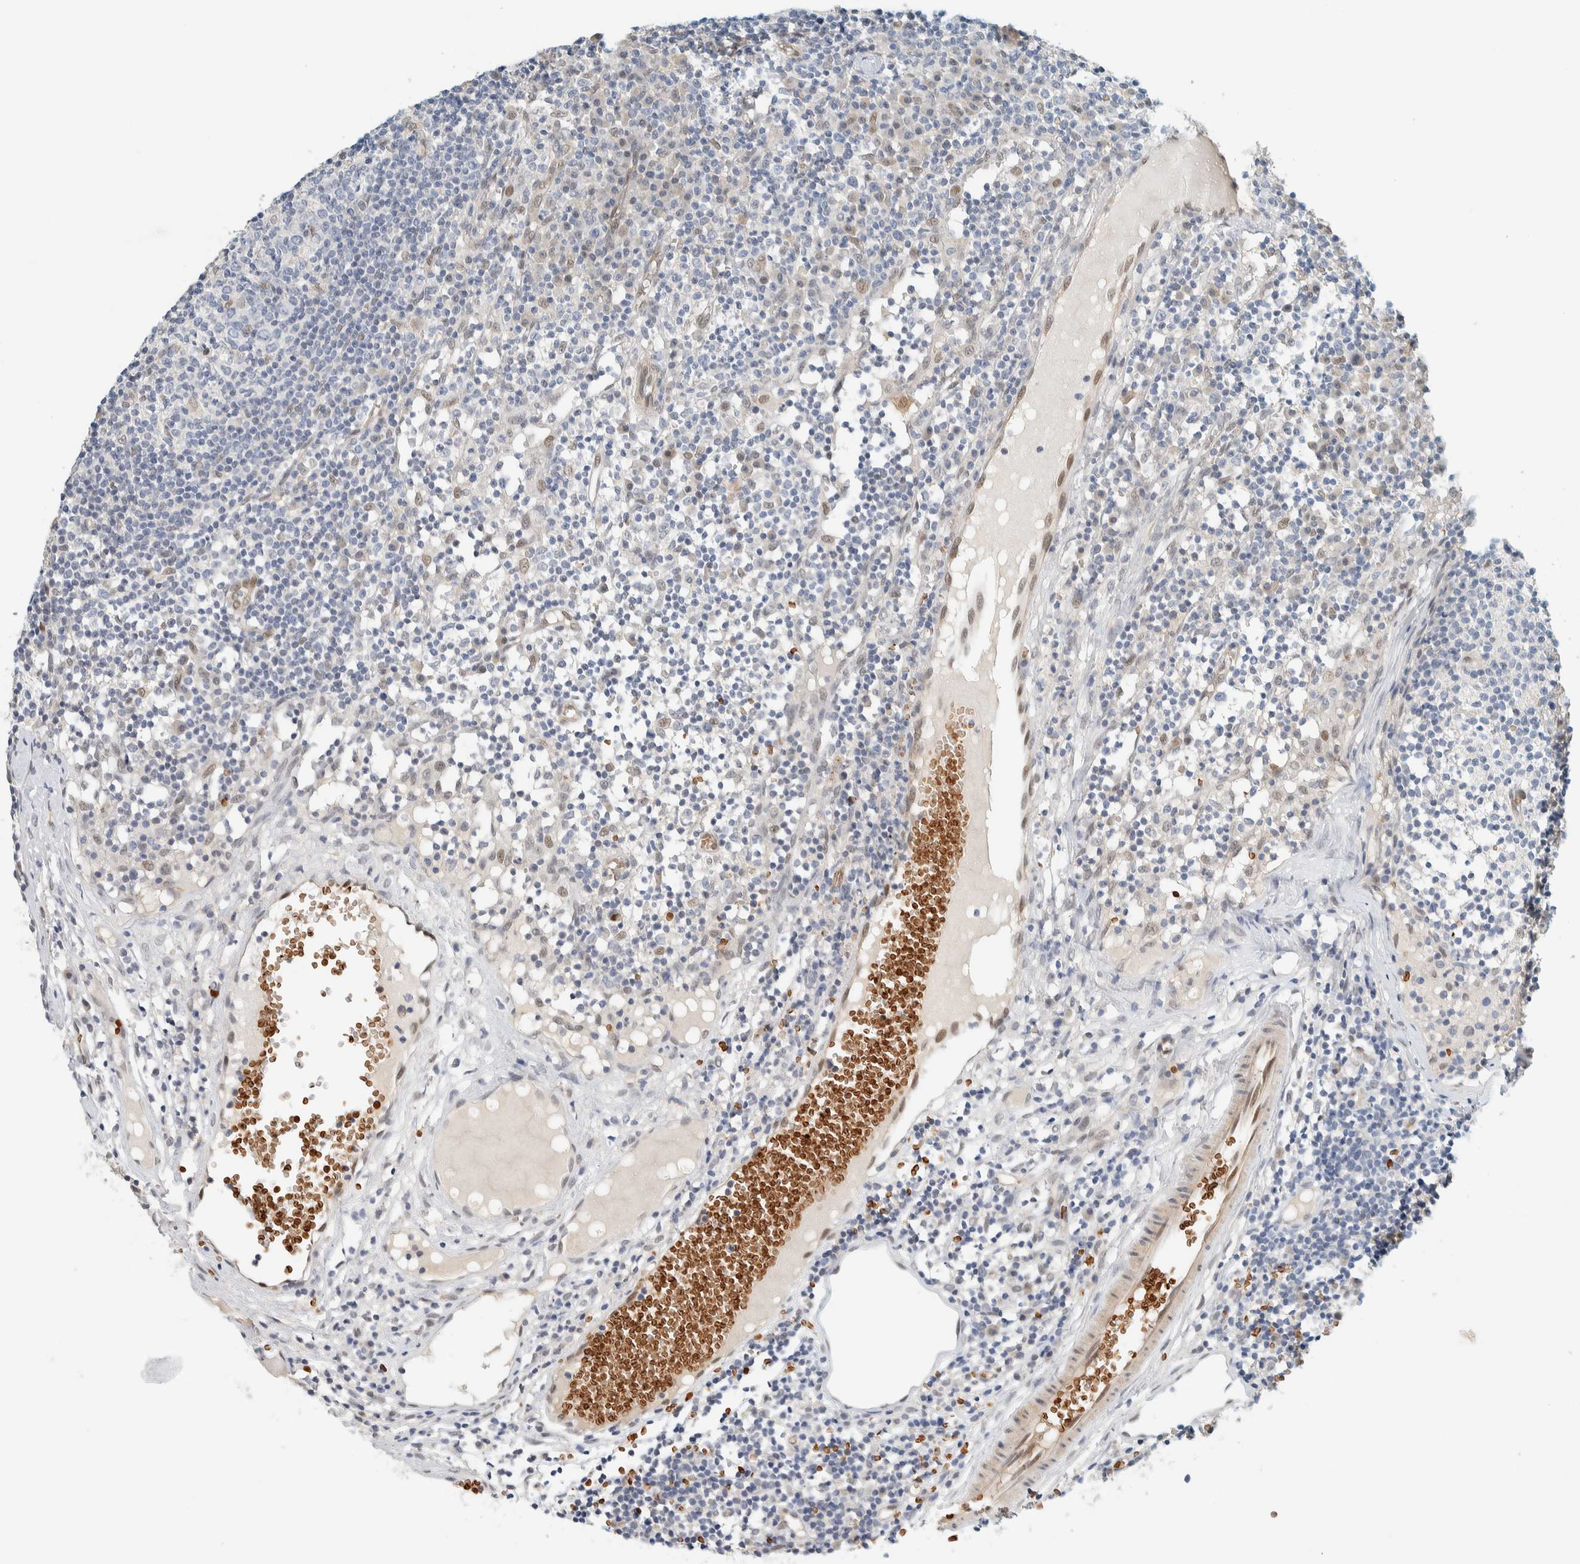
{"staining": {"intensity": "weak", "quantity": "<25%", "location": "nuclear"}, "tissue": "lymph node", "cell_type": "Germinal center cells", "image_type": "normal", "snomed": [{"axis": "morphology", "description": "Normal tissue, NOS"}, {"axis": "morphology", "description": "Inflammation, NOS"}, {"axis": "topography", "description": "Lymph node"}], "caption": "Immunohistochemical staining of unremarkable lymph node exhibits no significant expression in germinal center cells.", "gene": "TSTD2", "patient": {"sex": "male", "age": 55}}